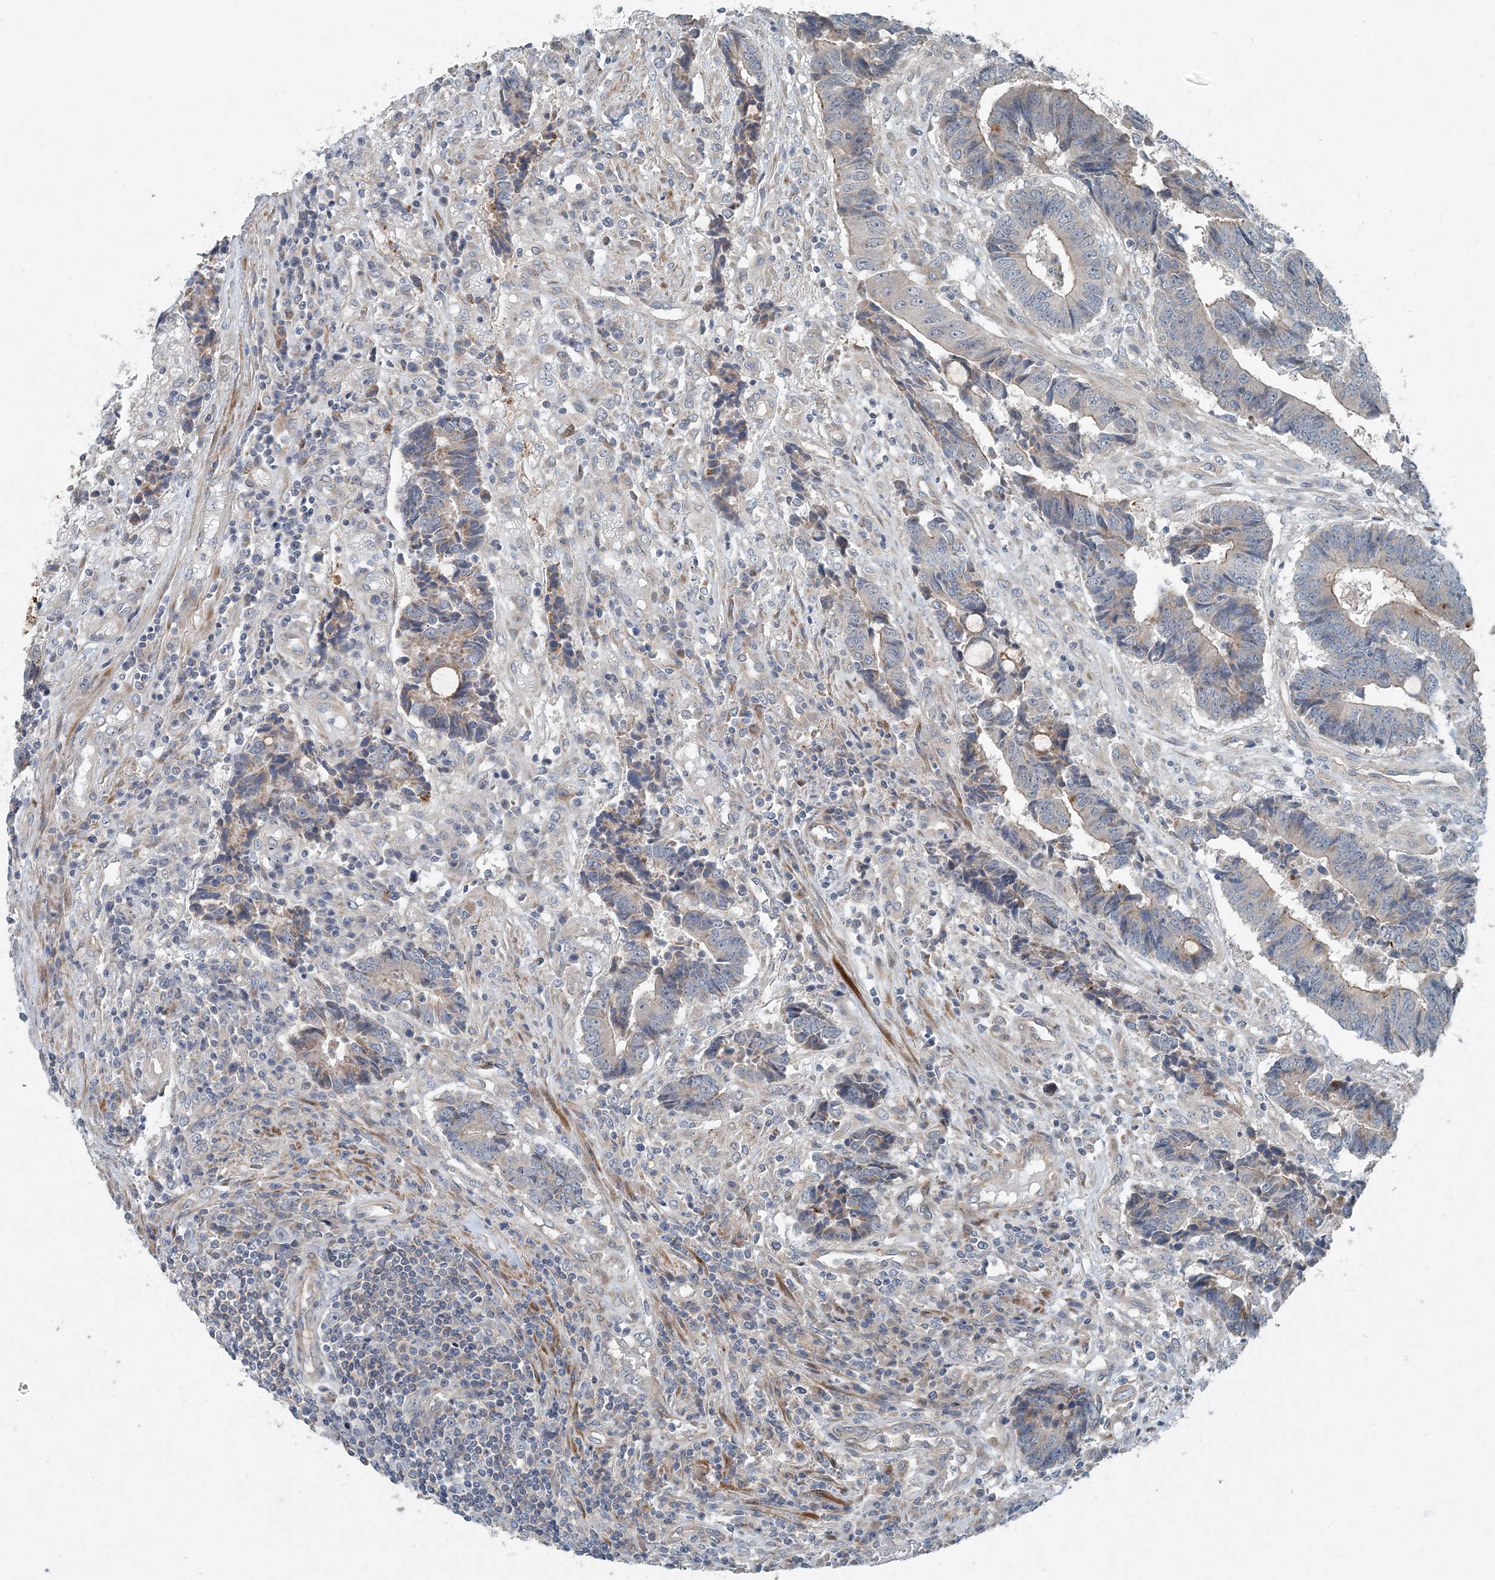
{"staining": {"intensity": "weak", "quantity": "<25%", "location": "cytoplasmic/membranous"}, "tissue": "colorectal cancer", "cell_type": "Tumor cells", "image_type": "cancer", "snomed": [{"axis": "morphology", "description": "Adenocarcinoma, NOS"}, {"axis": "topography", "description": "Rectum"}], "caption": "Immunohistochemistry (IHC) photomicrograph of neoplastic tissue: human adenocarcinoma (colorectal) stained with DAB (3,3'-diaminobenzidine) exhibits no significant protein staining in tumor cells.", "gene": "INTU", "patient": {"sex": "male", "age": 84}}